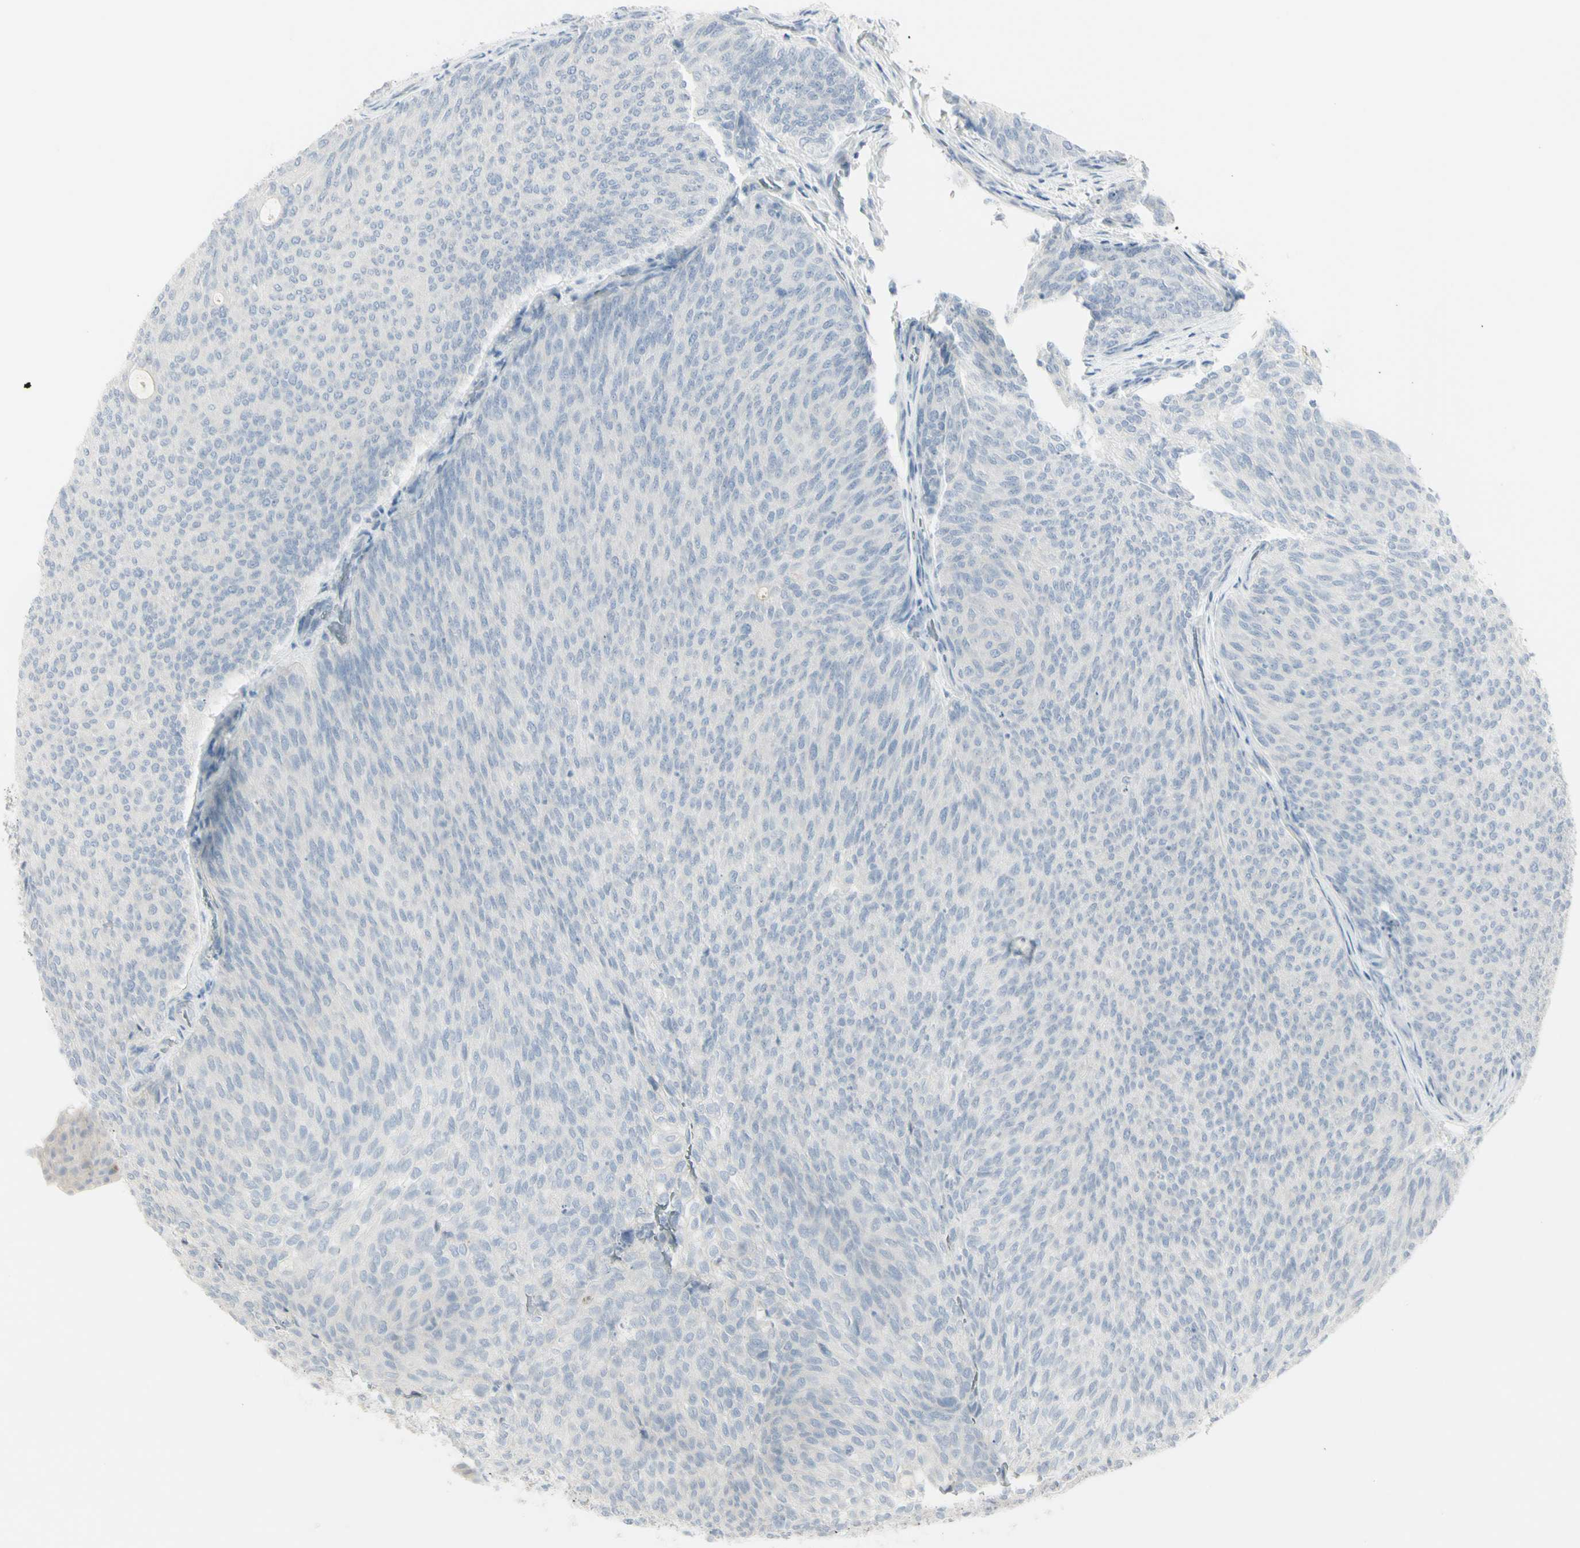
{"staining": {"intensity": "negative", "quantity": "none", "location": "none"}, "tissue": "urothelial cancer", "cell_type": "Tumor cells", "image_type": "cancer", "snomed": [{"axis": "morphology", "description": "Urothelial carcinoma, Low grade"}, {"axis": "topography", "description": "Urinary bladder"}], "caption": "DAB immunohistochemical staining of human low-grade urothelial carcinoma displays no significant positivity in tumor cells. The staining was performed using DAB to visualize the protein expression in brown, while the nuclei were stained in blue with hematoxylin (Magnification: 20x).", "gene": "PIP", "patient": {"sex": "female", "age": 79}}